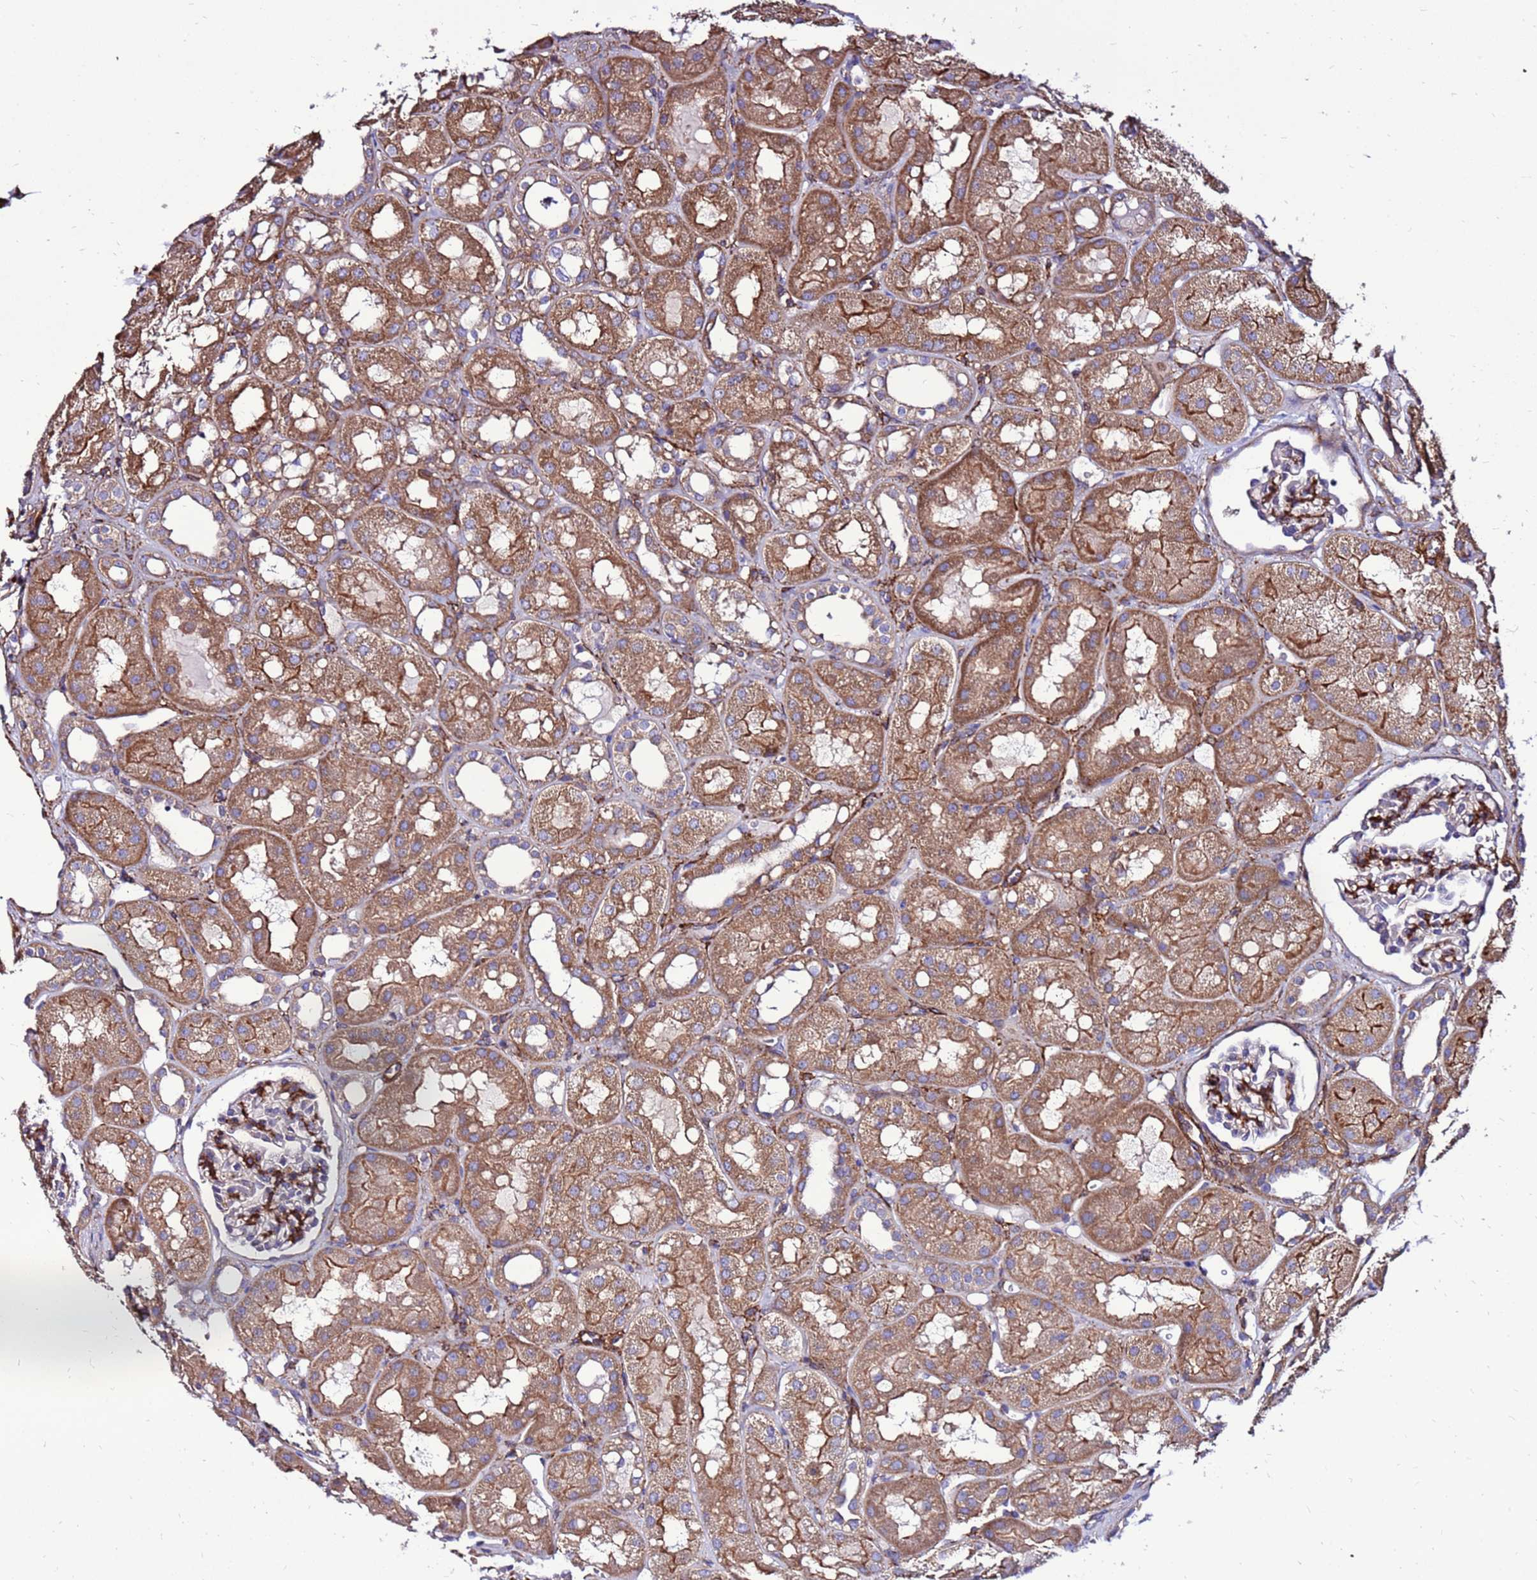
{"staining": {"intensity": "strong", "quantity": "<25%", "location": "cytoplasmic/membranous"}, "tissue": "kidney", "cell_type": "Cells in glomeruli", "image_type": "normal", "snomed": [{"axis": "morphology", "description": "Normal tissue, NOS"}, {"axis": "topography", "description": "Kidney"}], "caption": "This is a histology image of IHC staining of normal kidney, which shows strong staining in the cytoplasmic/membranous of cells in glomeruli.", "gene": "EI24", "patient": {"sex": "male", "age": 16}}